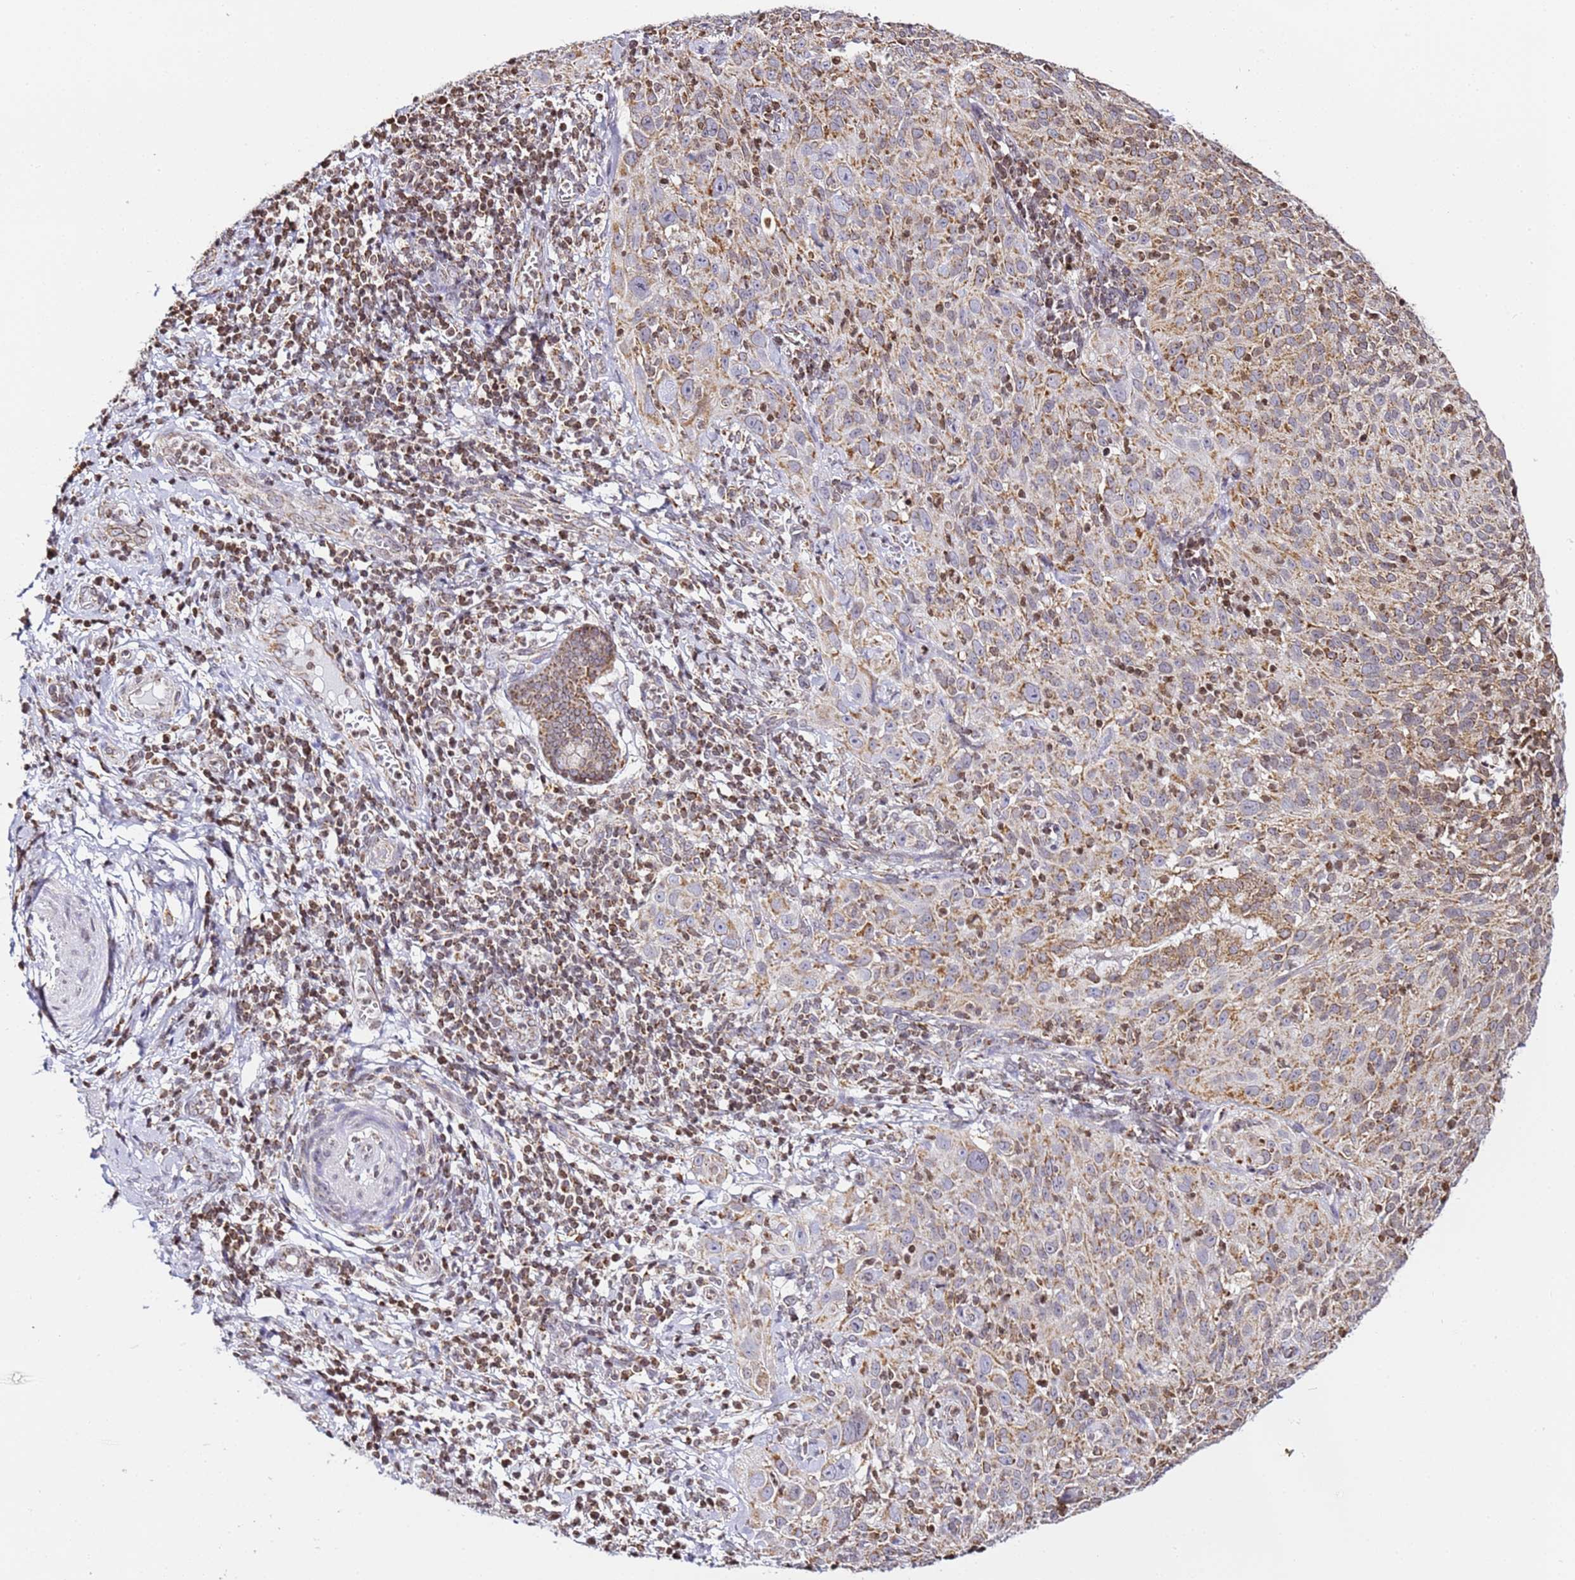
{"staining": {"intensity": "moderate", "quantity": ">75%", "location": "cytoplasmic/membranous"}, "tissue": "cervical cancer", "cell_type": "Tumor cells", "image_type": "cancer", "snomed": [{"axis": "morphology", "description": "Squamous cell carcinoma, NOS"}, {"axis": "topography", "description": "Cervix"}], "caption": "Tumor cells reveal moderate cytoplasmic/membranous staining in approximately >75% of cells in cervical cancer (squamous cell carcinoma).", "gene": "HSPE1", "patient": {"sex": "female", "age": 31}}